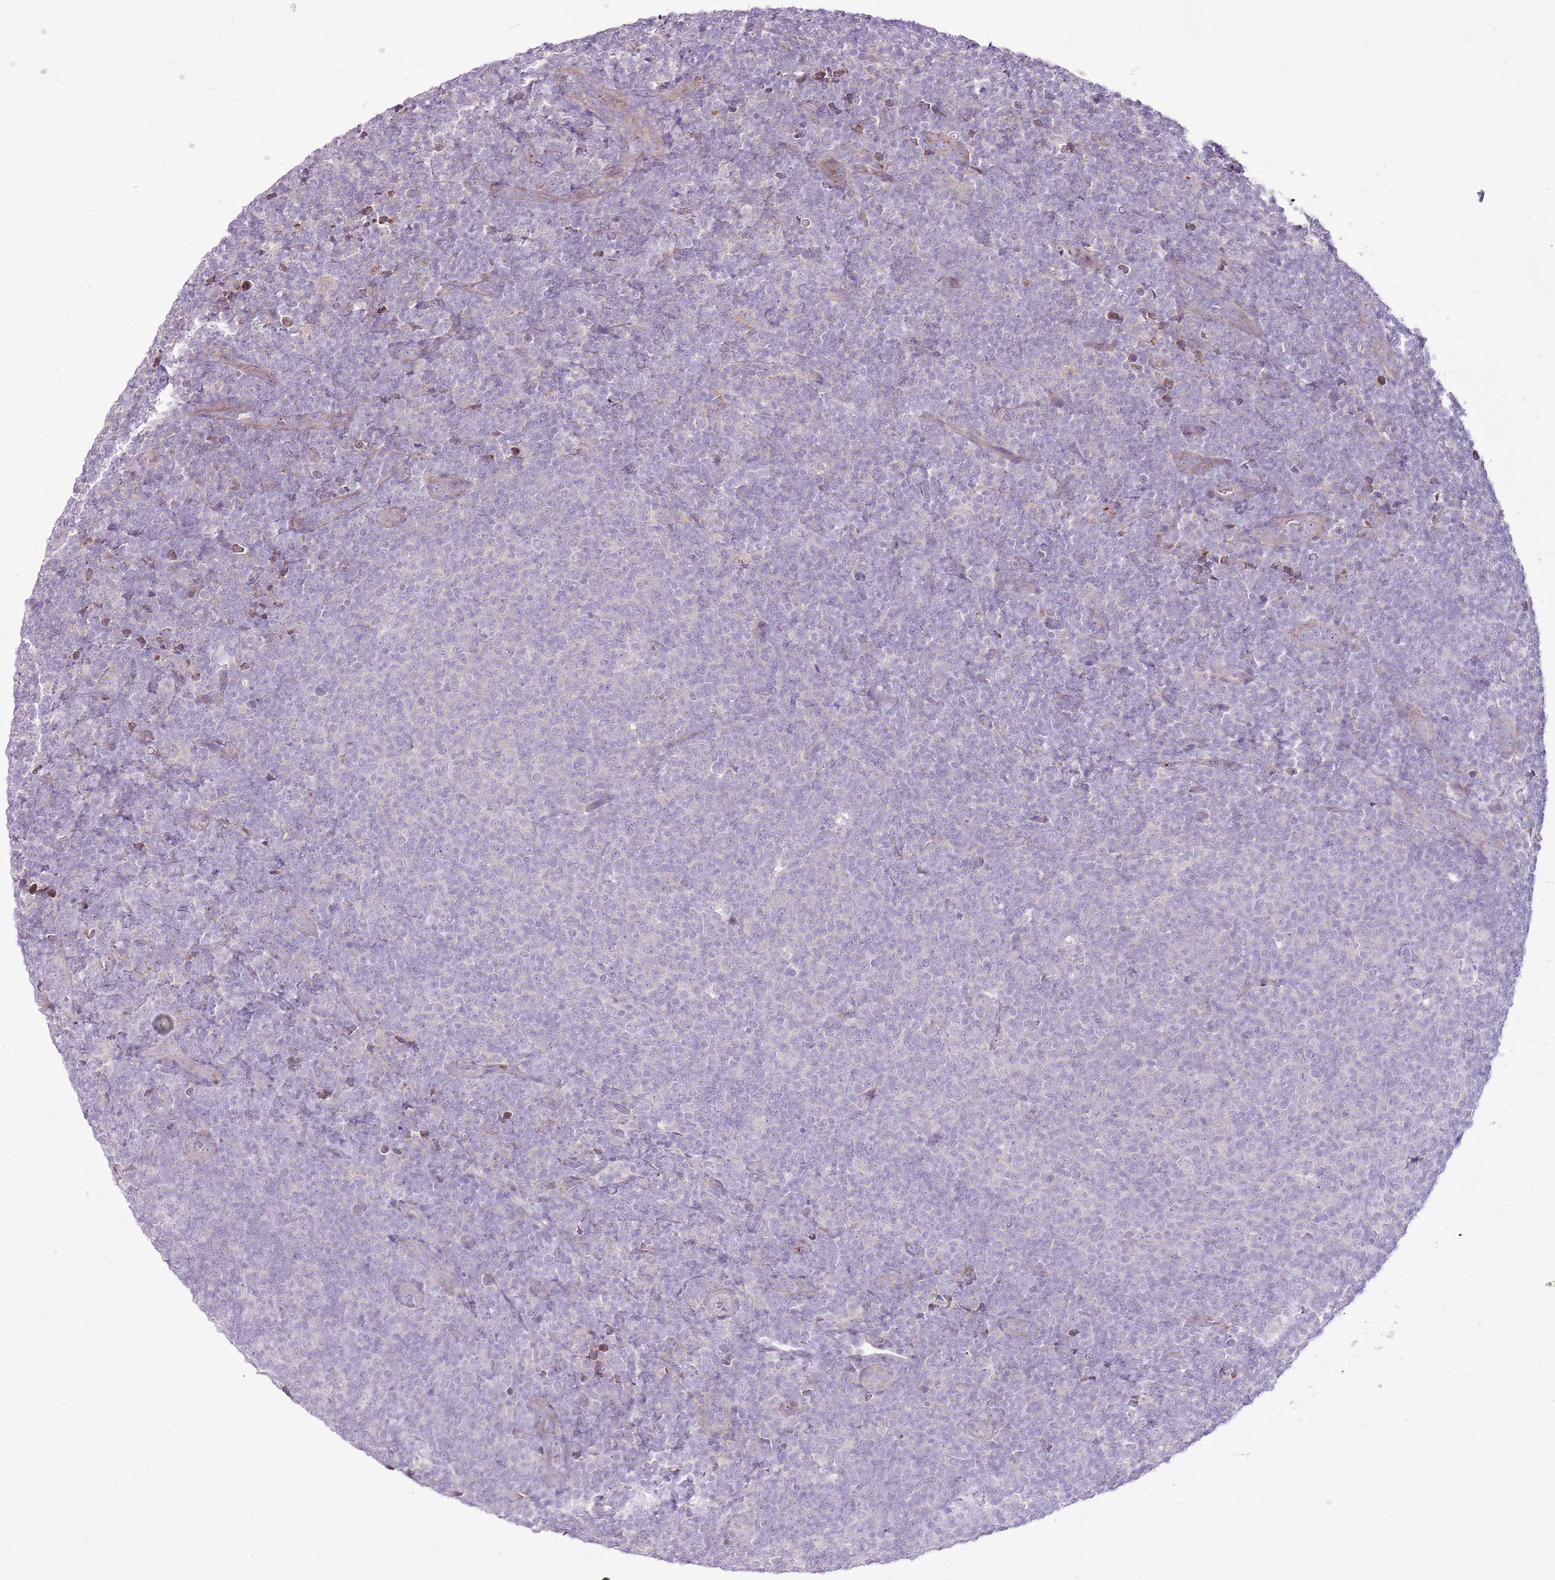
{"staining": {"intensity": "negative", "quantity": "none", "location": "none"}, "tissue": "lymphoma", "cell_type": "Tumor cells", "image_type": "cancer", "snomed": [{"axis": "morphology", "description": "Malignant lymphoma, non-Hodgkin's type, Low grade"}, {"axis": "topography", "description": "Lymph node"}], "caption": "A histopathology image of lymphoma stained for a protein exhibits no brown staining in tumor cells. (Immunohistochemistry, brightfield microscopy, high magnification).", "gene": "CHAC2", "patient": {"sex": "male", "age": 66}}